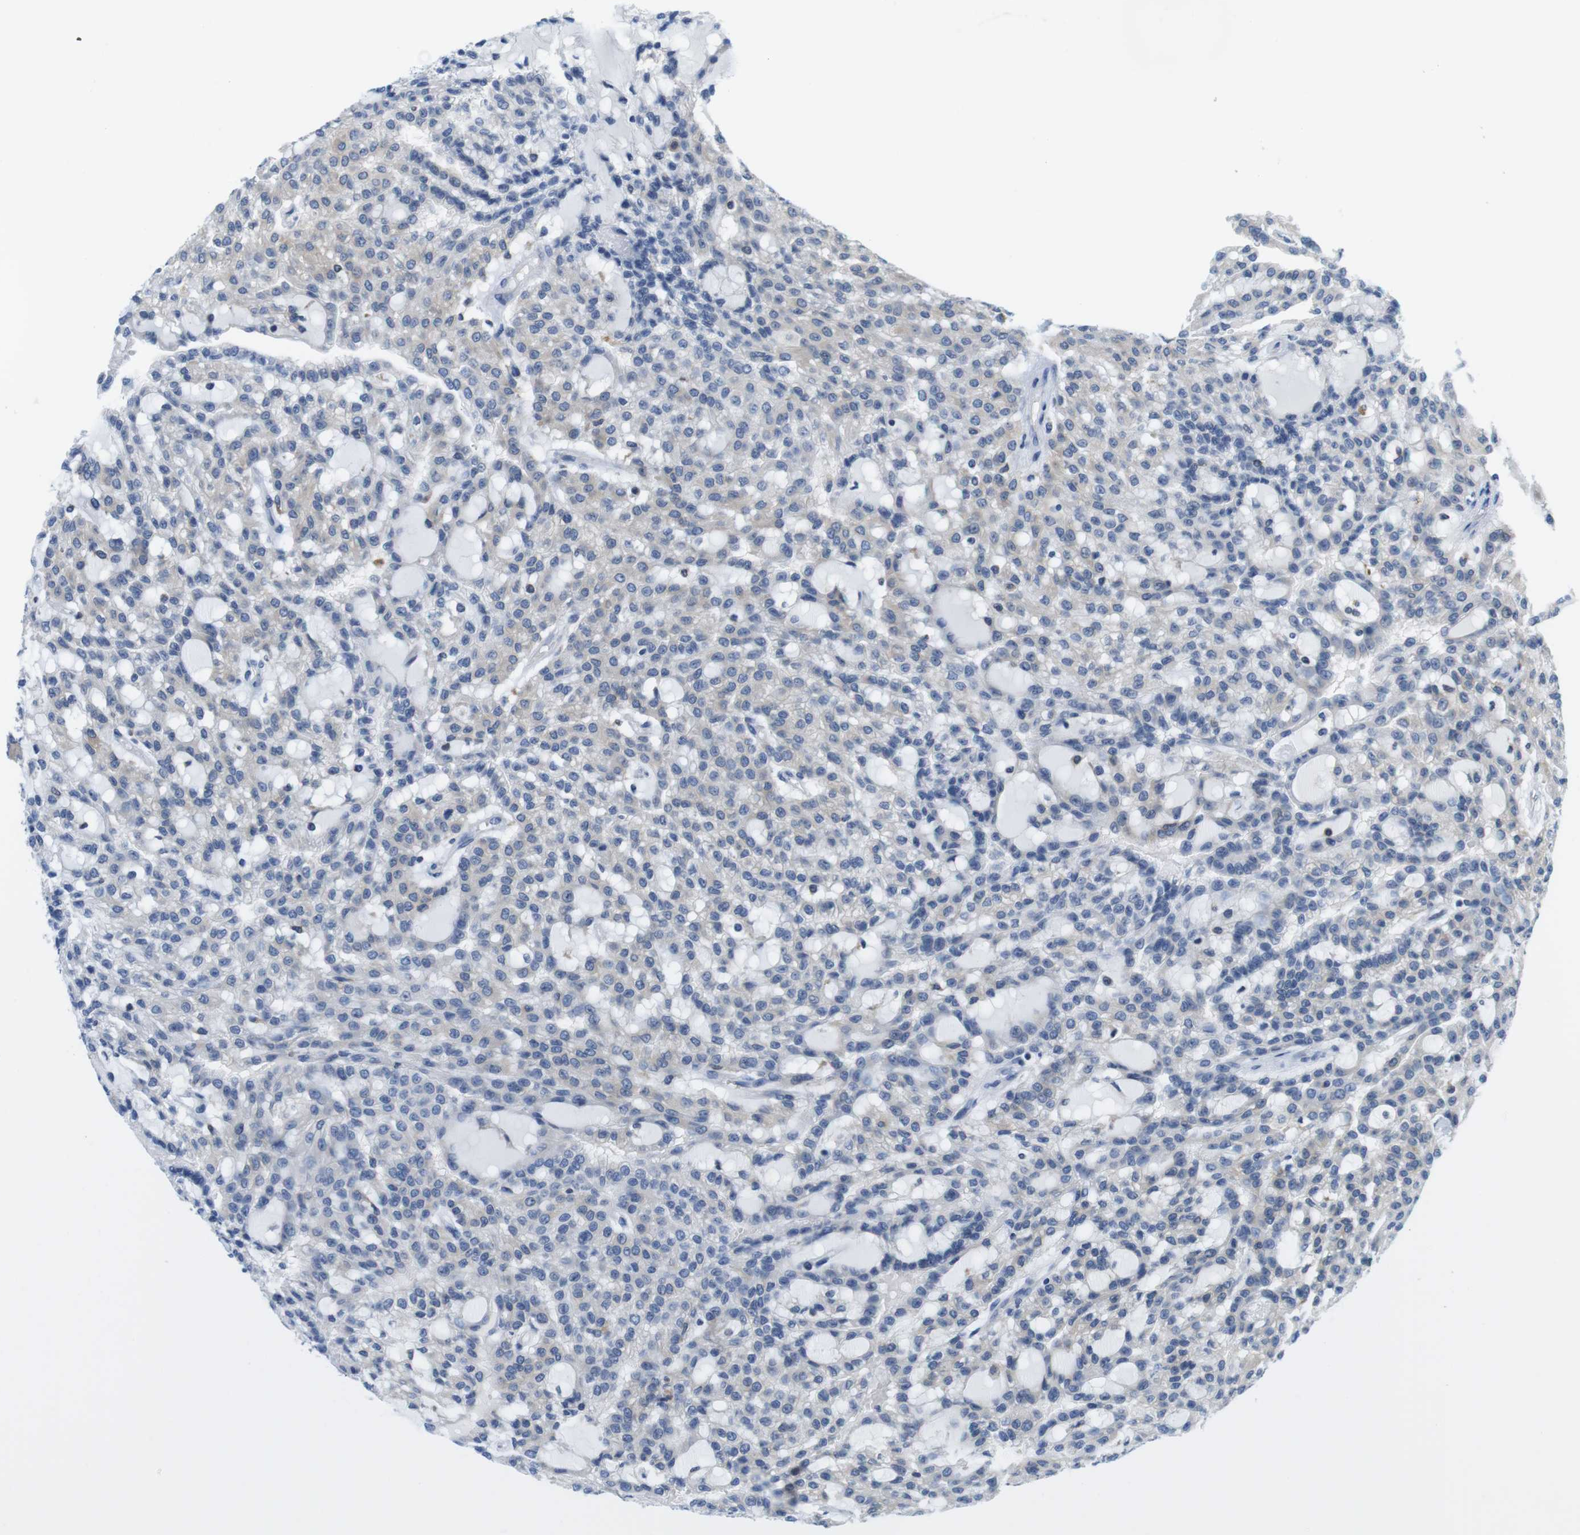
{"staining": {"intensity": "weak", "quantity": "<25%", "location": "cytoplasmic/membranous"}, "tissue": "renal cancer", "cell_type": "Tumor cells", "image_type": "cancer", "snomed": [{"axis": "morphology", "description": "Adenocarcinoma, NOS"}, {"axis": "topography", "description": "Kidney"}], "caption": "The photomicrograph exhibits no staining of tumor cells in renal cancer.", "gene": "CNGA2", "patient": {"sex": "male", "age": 63}}